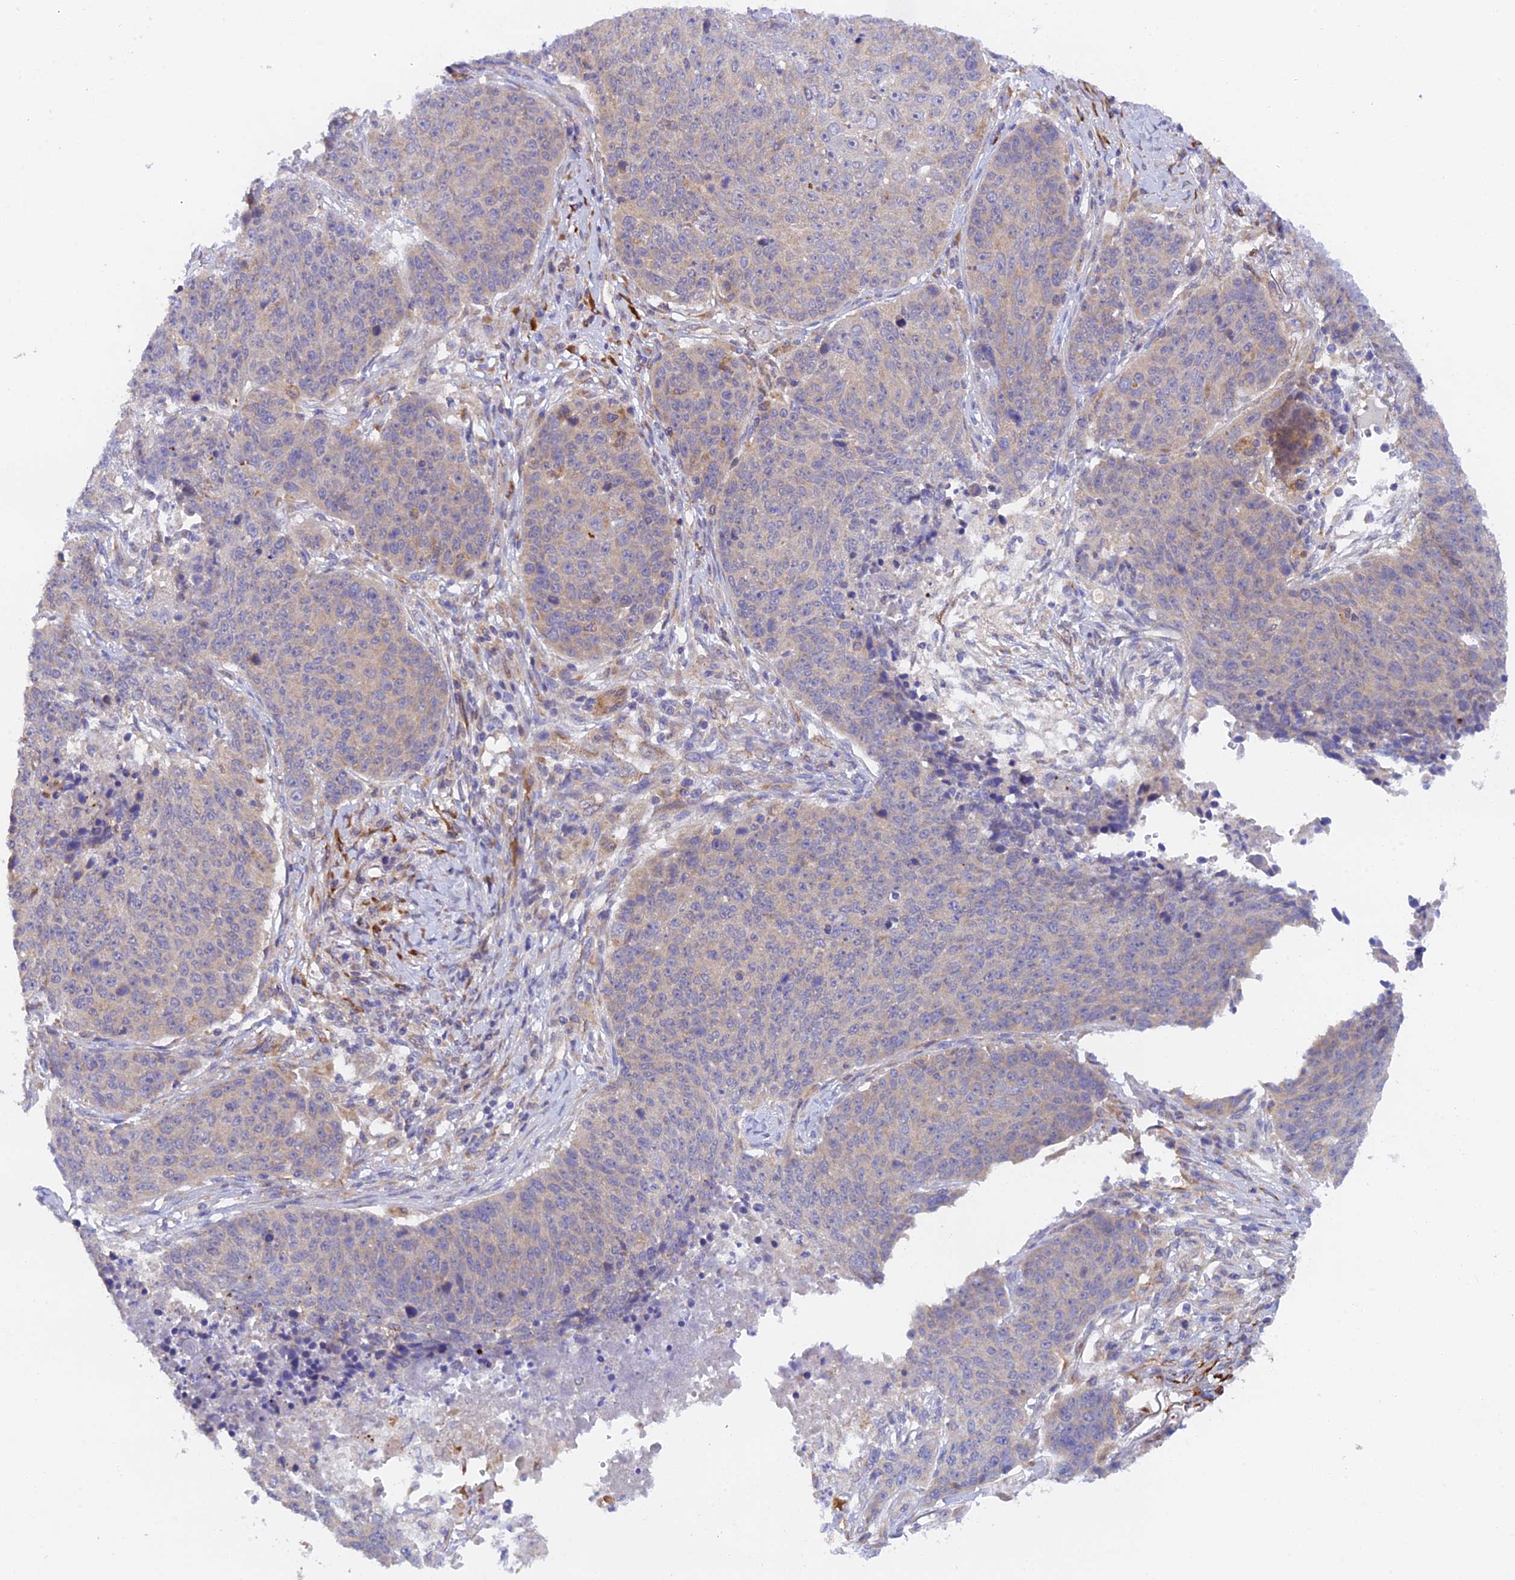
{"staining": {"intensity": "negative", "quantity": "none", "location": "none"}, "tissue": "lung cancer", "cell_type": "Tumor cells", "image_type": "cancer", "snomed": [{"axis": "morphology", "description": "Normal tissue, NOS"}, {"axis": "morphology", "description": "Squamous cell carcinoma, NOS"}, {"axis": "topography", "description": "Lymph node"}, {"axis": "topography", "description": "Lung"}], "caption": "DAB immunohistochemical staining of lung cancer exhibits no significant staining in tumor cells. The staining is performed using DAB (3,3'-diaminobenzidine) brown chromogen with nuclei counter-stained in using hematoxylin.", "gene": "RANBP6", "patient": {"sex": "male", "age": 66}}